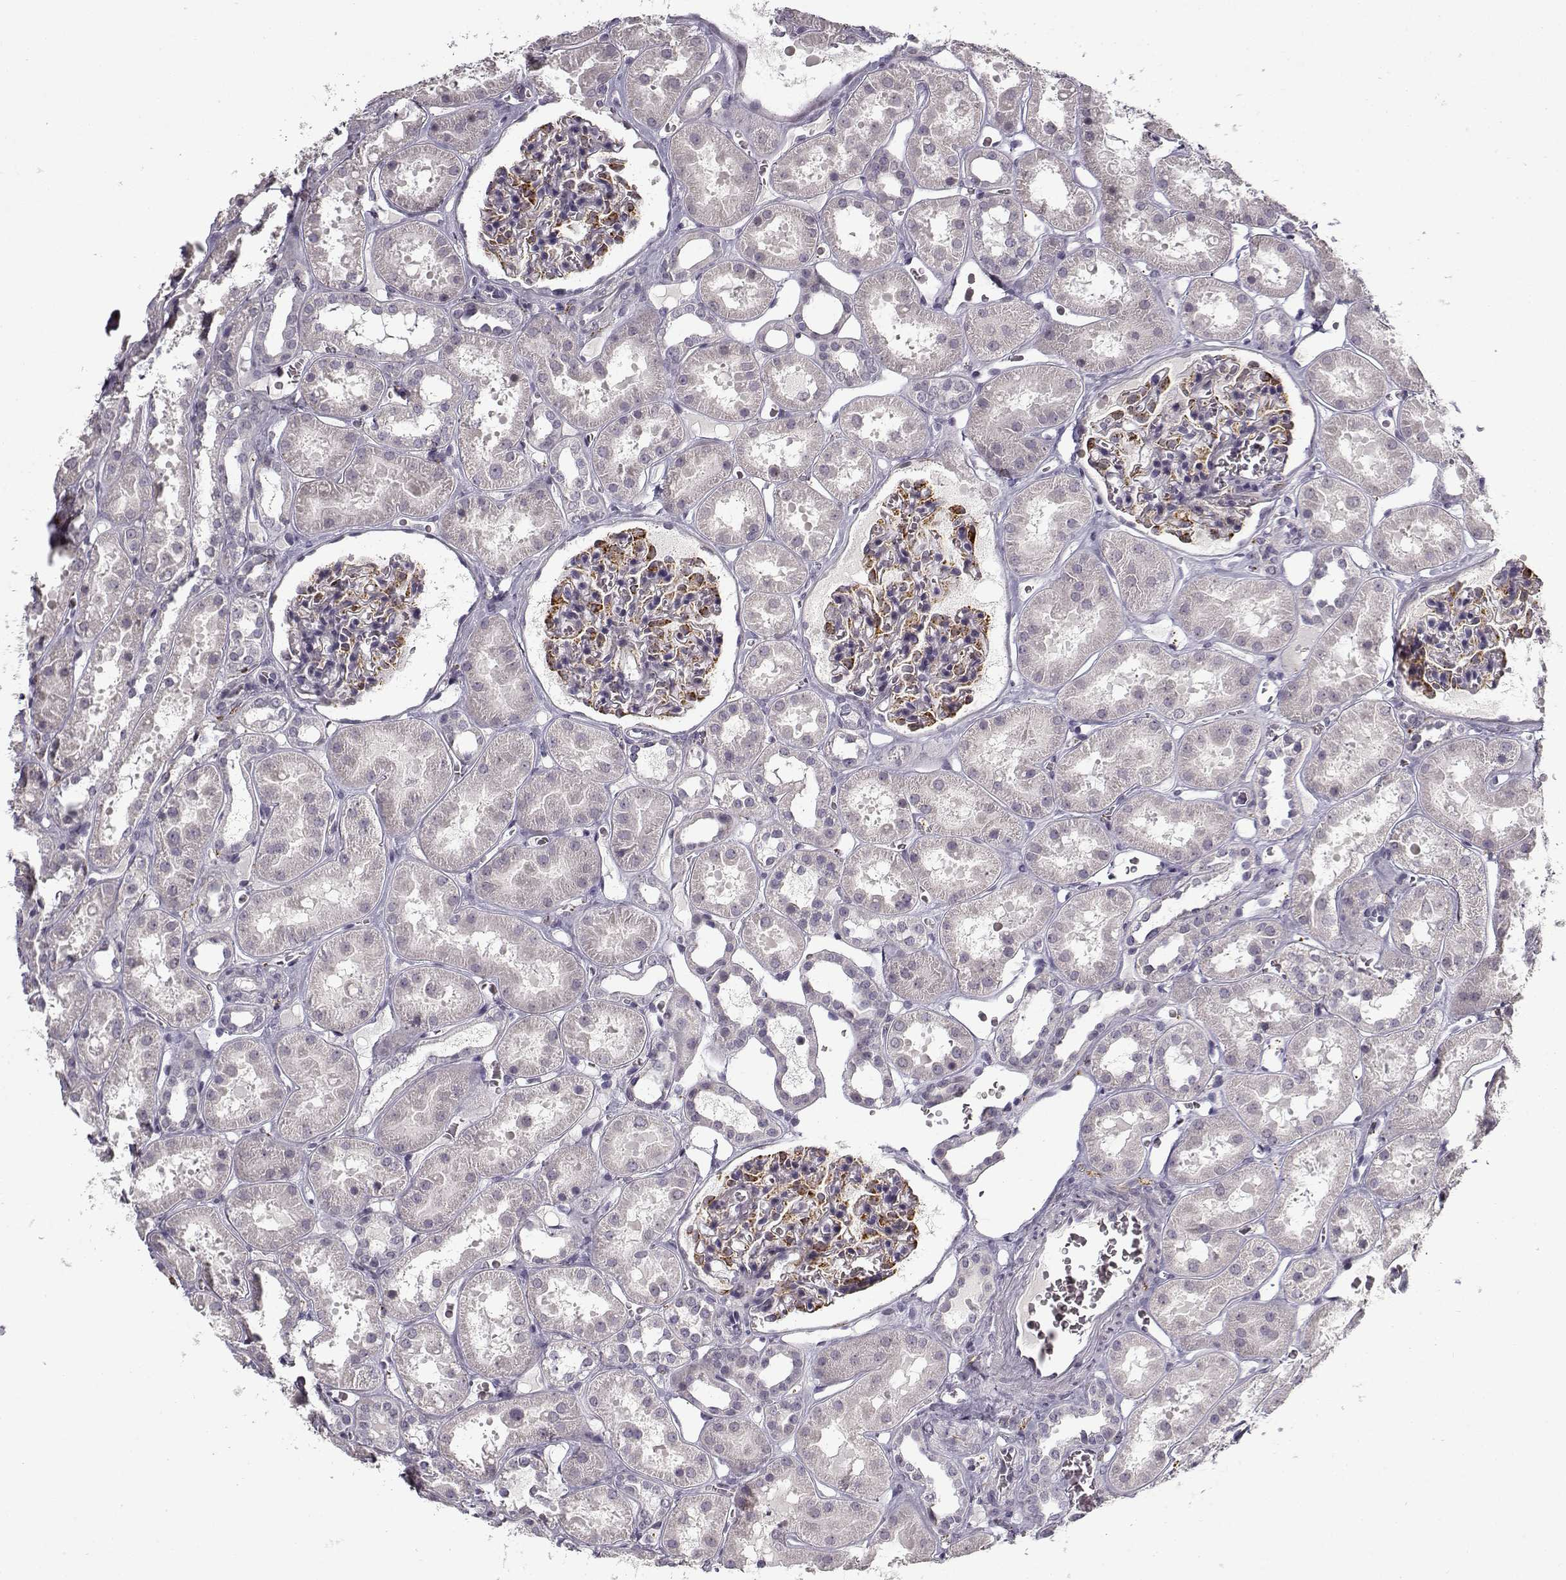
{"staining": {"intensity": "strong", "quantity": "25%-75%", "location": "cytoplasmic/membranous"}, "tissue": "kidney", "cell_type": "Cells in glomeruli", "image_type": "normal", "snomed": [{"axis": "morphology", "description": "Normal tissue, NOS"}, {"axis": "topography", "description": "Kidney"}], "caption": "Immunohistochemical staining of benign kidney exhibits high levels of strong cytoplasmic/membranous expression in about 25%-75% of cells in glomeruli.", "gene": "SNCA", "patient": {"sex": "female", "age": 41}}